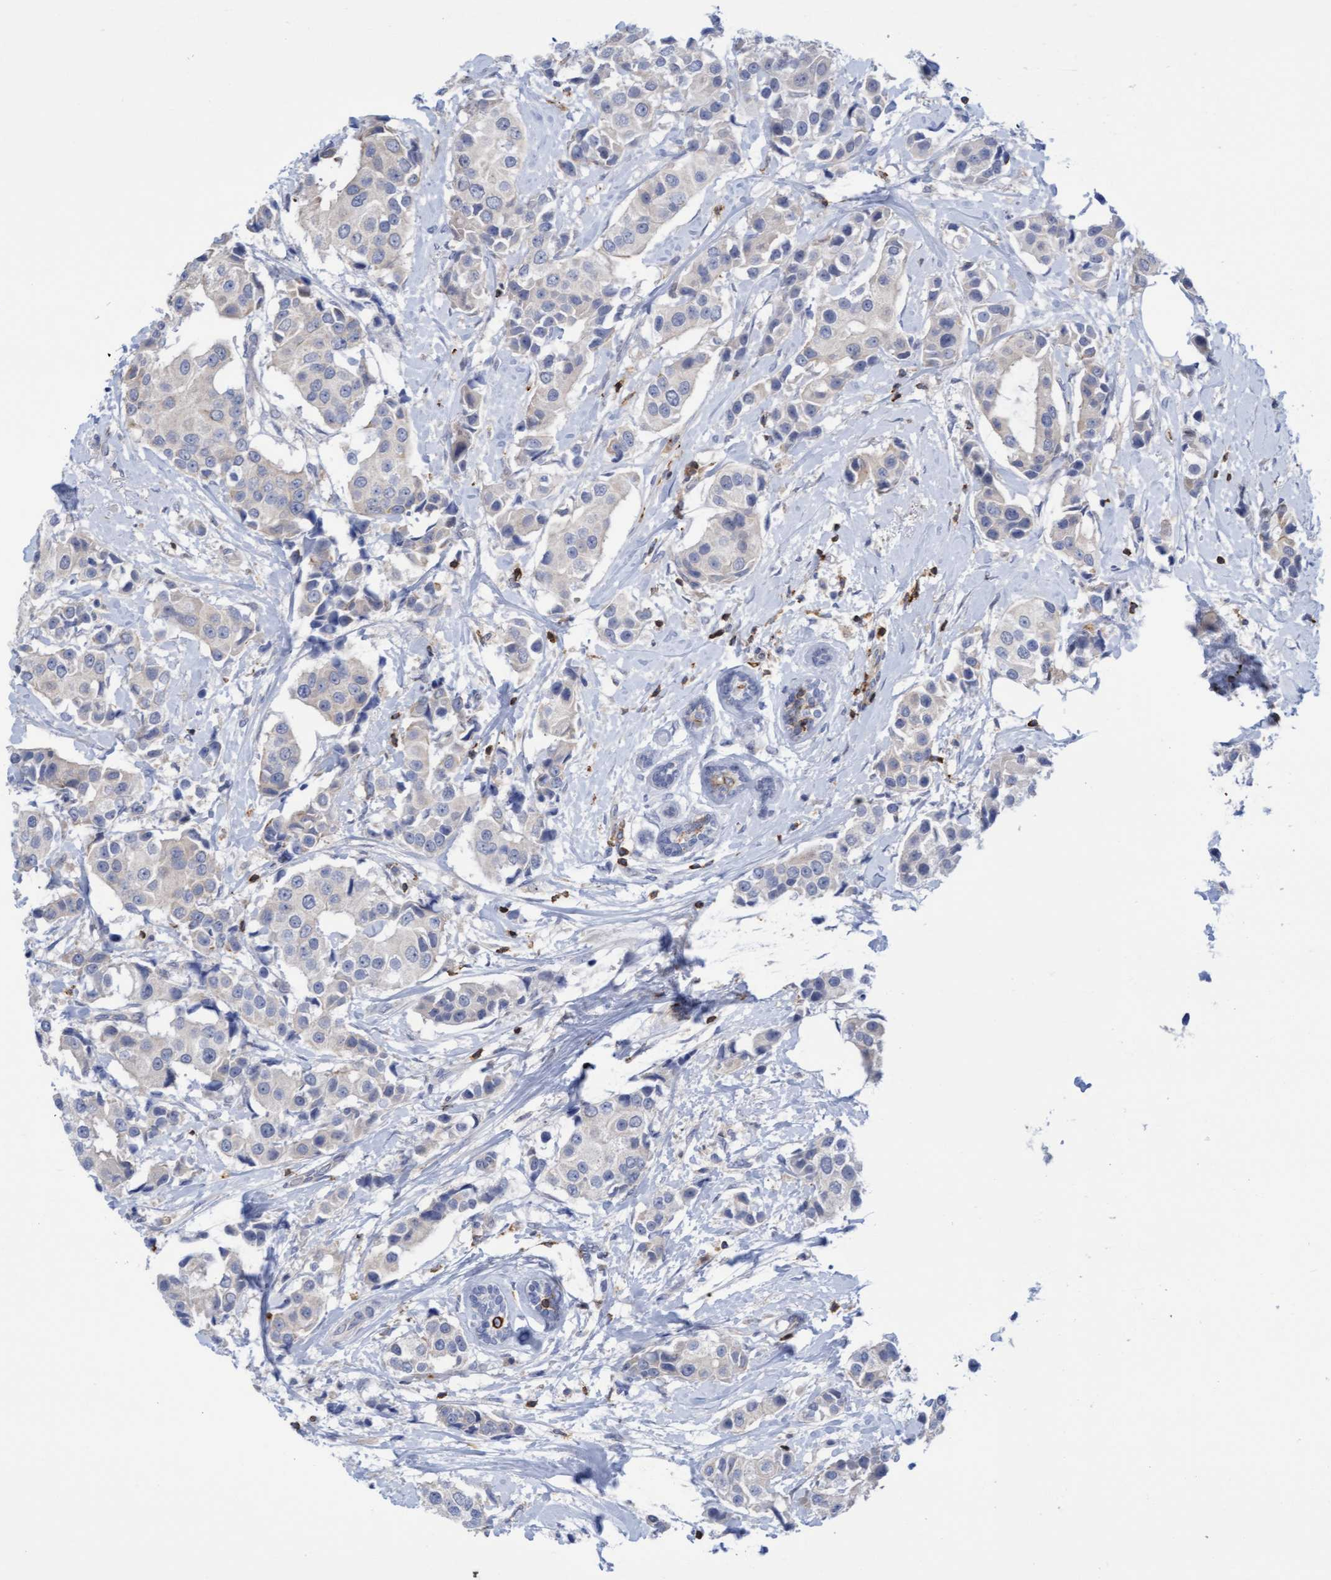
{"staining": {"intensity": "weak", "quantity": "<25%", "location": "cytoplasmic/membranous"}, "tissue": "breast cancer", "cell_type": "Tumor cells", "image_type": "cancer", "snomed": [{"axis": "morphology", "description": "Normal tissue, NOS"}, {"axis": "morphology", "description": "Duct carcinoma"}, {"axis": "topography", "description": "Breast"}], "caption": "DAB immunohistochemical staining of human breast cancer (infiltrating ductal carcinoma) exhibits no significant staining in tumor cells.", "gene": "FNBP1", "patient": {"sex": "female", "age": 39}}